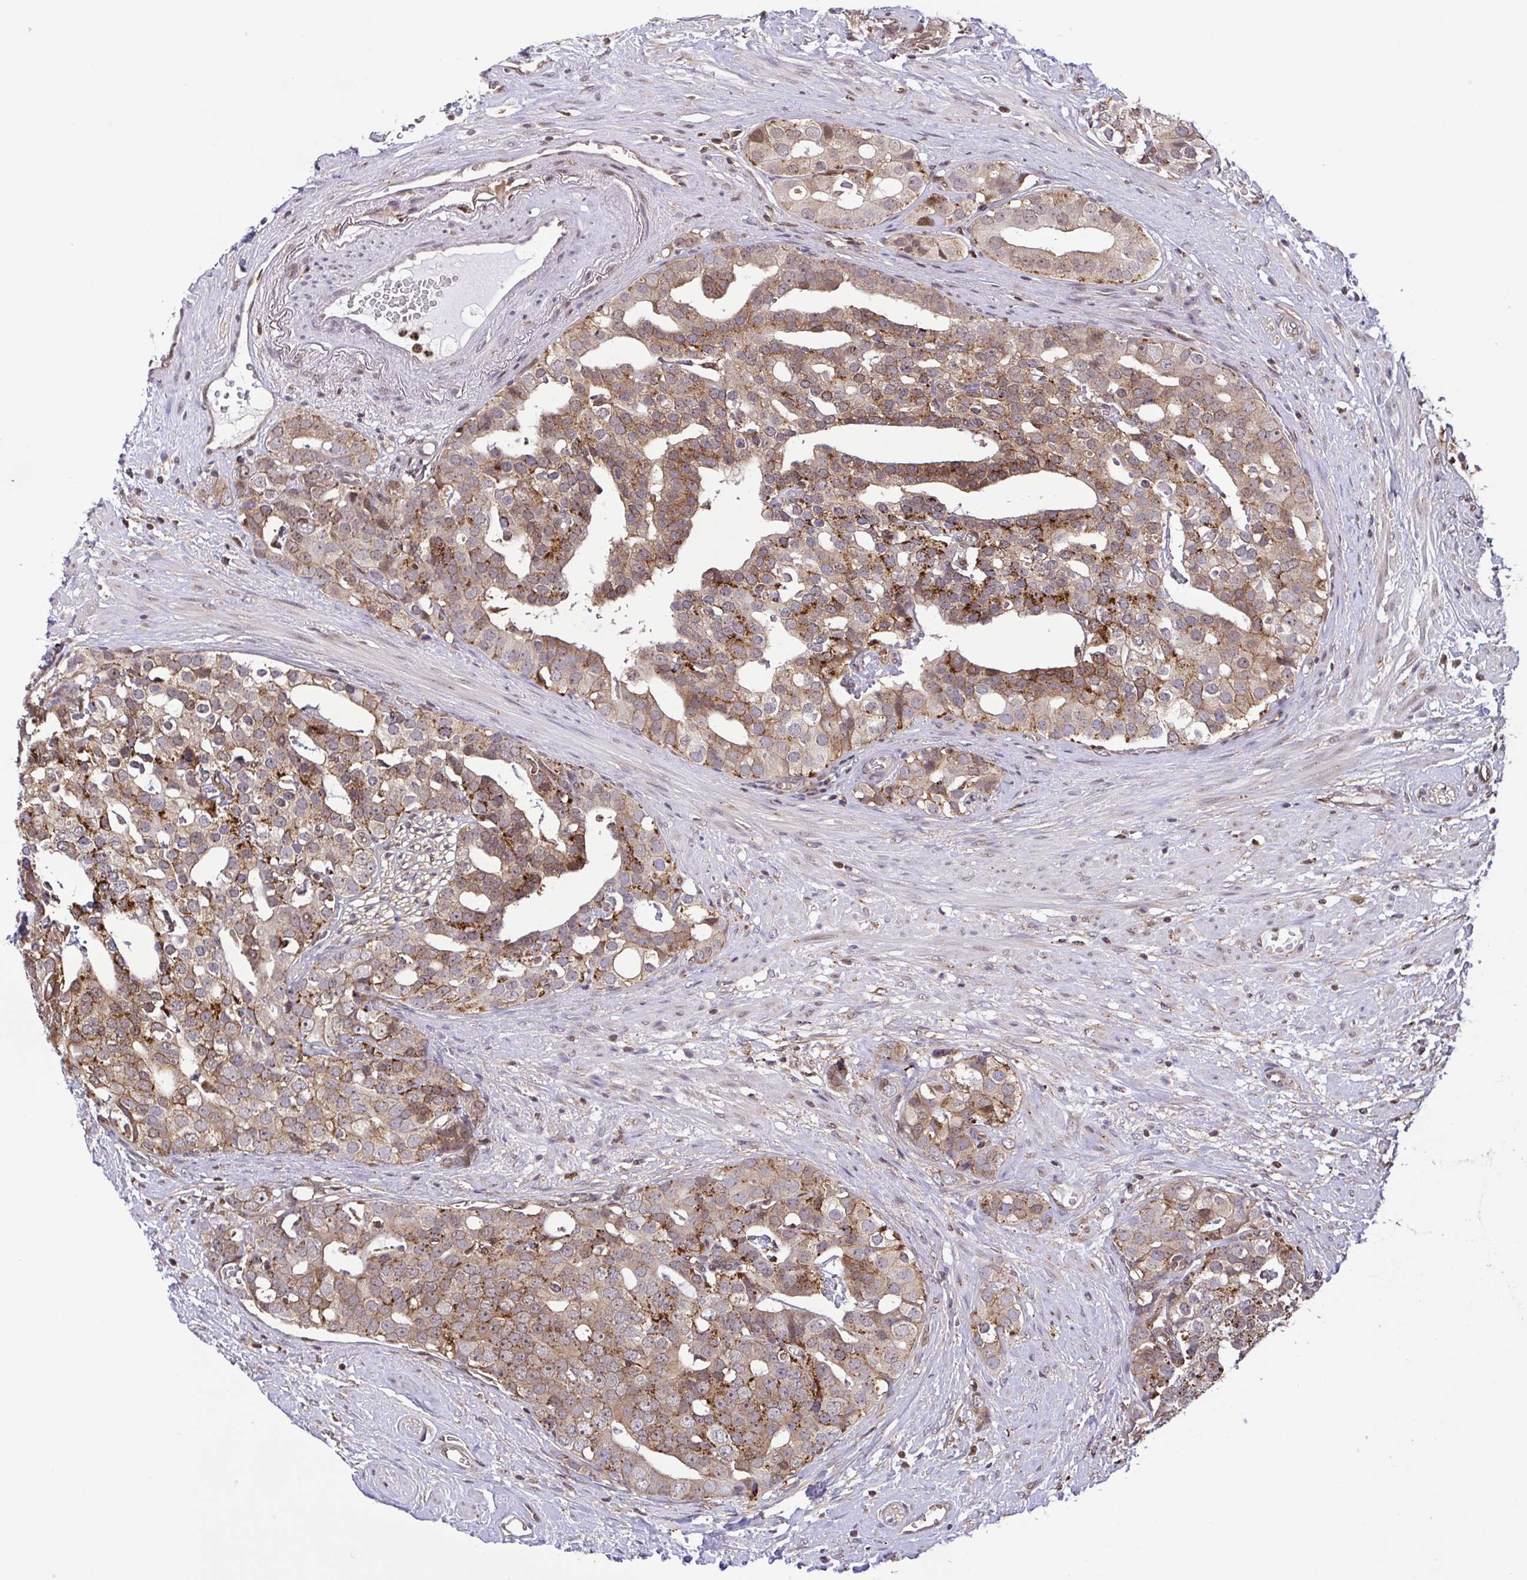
{"staining": {"intensity": "moderate", "quantity": ">75%", "location": "cytoplasmic/membranous,nuclear"}, "tissue": "prostate cancer", "cell_type": "Tumor cells", "image_type": "cancer", "snomed": [{"axis": "morphology", "description": "Adenocarcinoma, High grade"}, {"axis": "topography", "description": "Prostate"}], "caption": "This image reveals prostate cancer (adenocarcinoma (high-grade)) stained with immunohistochemistry to label a protein in brown. The cytoplasmic/membranous and nuclear of tumor cells show moderate positivity for the protein. Nuclei are counter-stained blue.", "gene": "CHMP1B", "patient": {"sex": "male", "age": 71}}